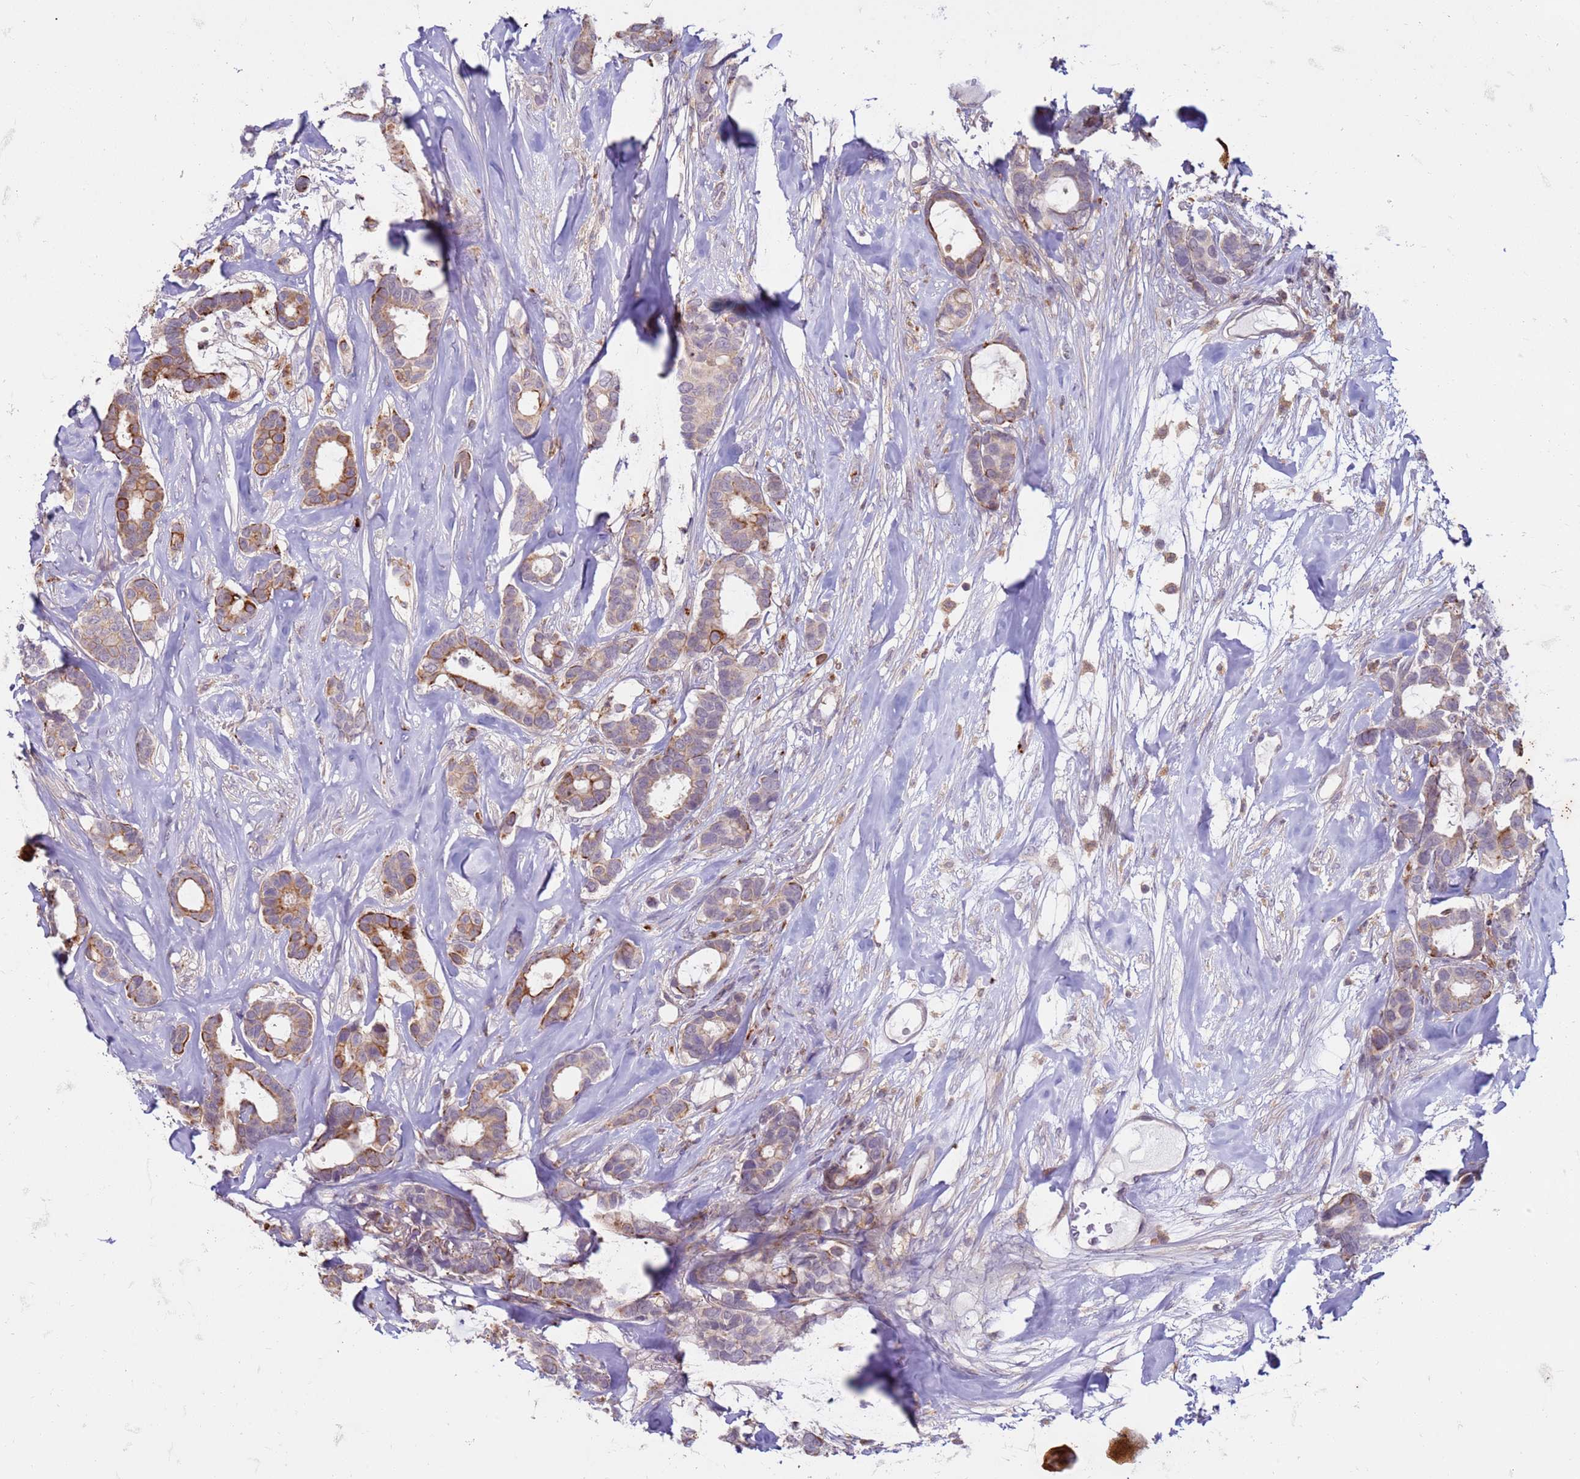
{"staining": {"intensity": "moderate", "quantity": "25%-75%", "location": "cytoplasmic/membranous"}, "tissue": "breast cancer", "cell_type": "Tumor cells", "image_type": "cancer", "snomed": [{"axis": "morphology", "description": "Duct carcinoma"}, {"axis": "topography", "description": "Breast"}], "caption": "The histopathology image reveals staining of breast cancer, revealing moderate cytoplasmic/membranous protein positivity (brown color) within tumor cells.", "gene": "SLC15A3", "patient": {"sex": "female", "age": 87}}